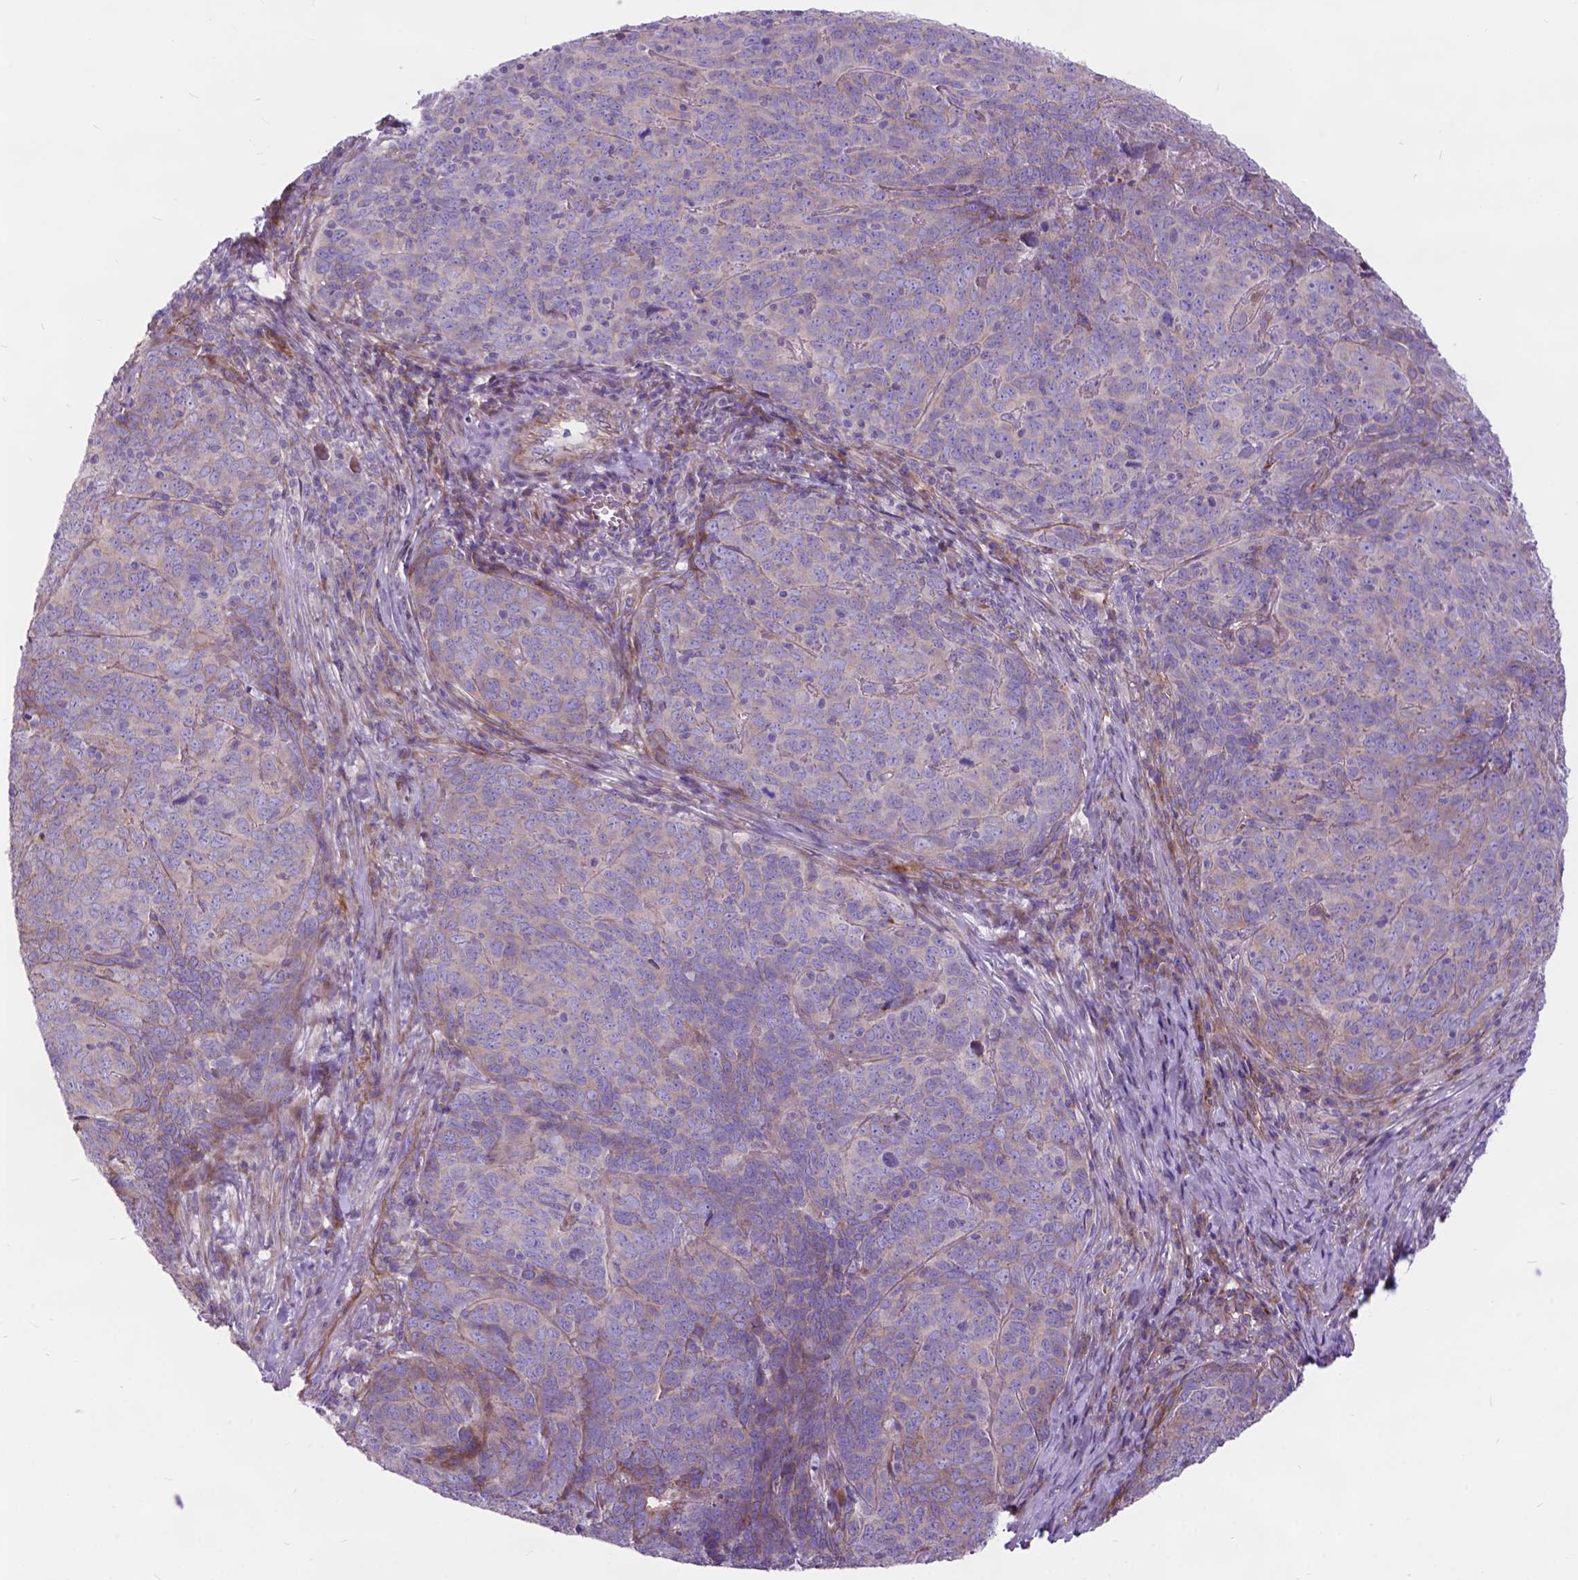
{"staining": {"intensity": "moderate", "quantity": "<25%", "location": "cytoplasmic/membranous"}, "tissue": "skin cancer", "cell_type": "Tumor cells", "image_type": "cancer", "snomed": [{"axis": "morphology", "description": "Squamous cell carcinoma, NOS"}, {"axis": "topography", "description": "Skin"}, {"axis": "topography", "description": "Anal"}], "caption": "Human skin cancer stained with a brown dye displays moderate cytoplasmic/membranous positive expression in about <25% of tumor cells.", "gene": "FLT4", "patient": {"sex": "female", "age": 51}}